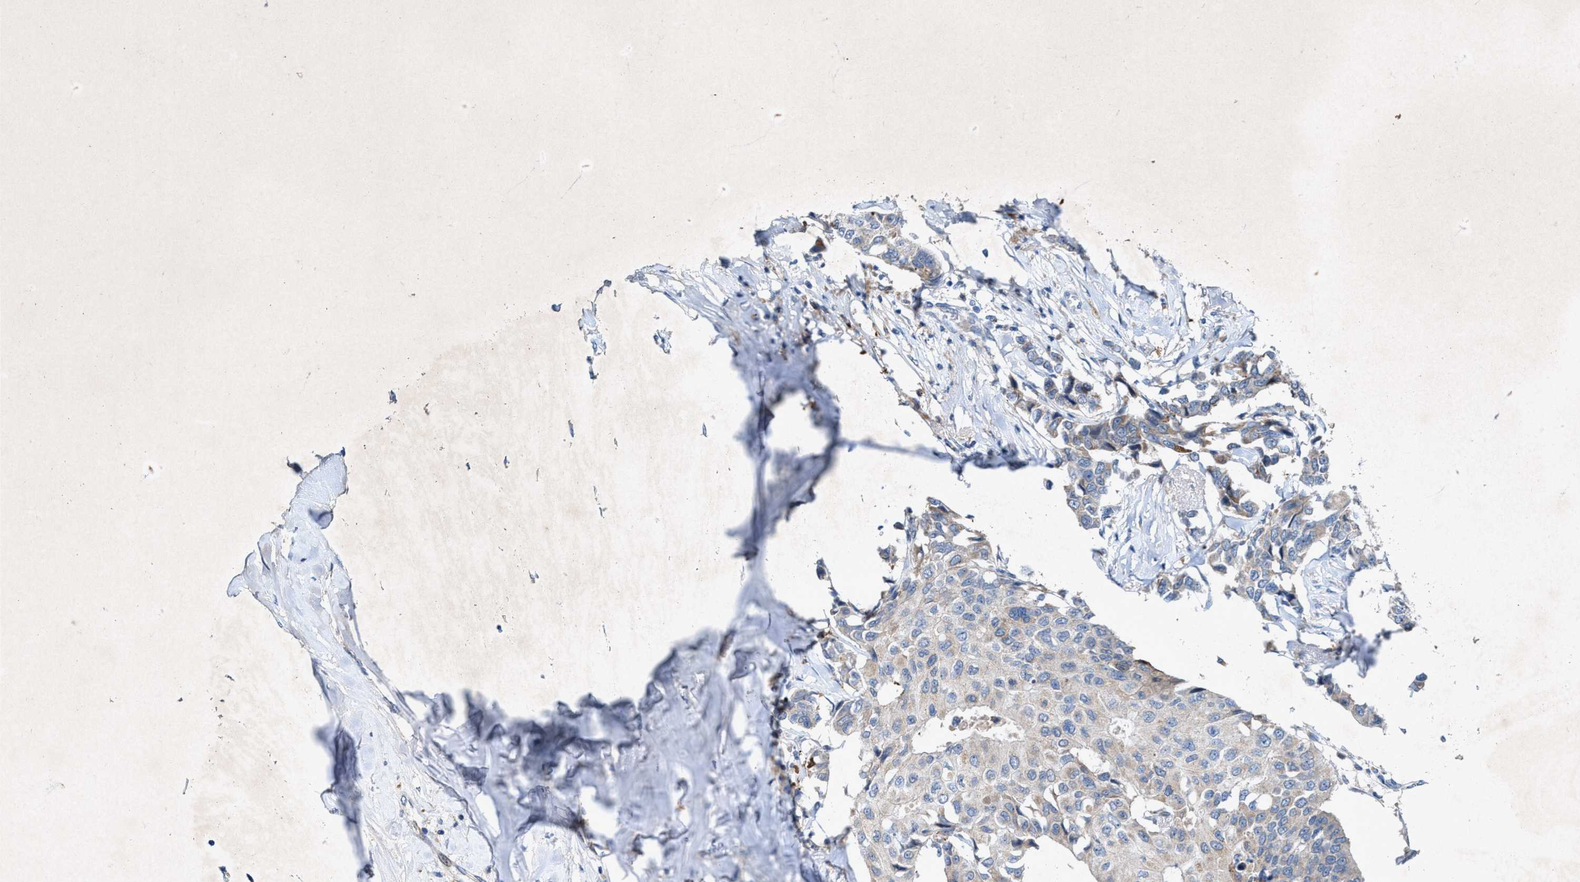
{"staining": {"intensity": "weak", "quantity": "25%-75%", "location": "cytoplasmic/membranous"}, "tissue": "breast cancer", "cell_type": "Tumor cells", "image_type": "cancer", "snomed": [{"axis": "morphology", "description": "Duct carcinoma"}, {"axis": "topography", "description": "Breast"}], "caption": "Protein staining exhibits weak cytoplasmic/membranous expression in about 25%-75% of tumor cells in infiltrating ductal carcinoma (breast). Ihc stains the protein of interest in brown and the nuclei are stained blue.", "gene": "URGCP", "patient": {"sex": "female", "age": 80}}